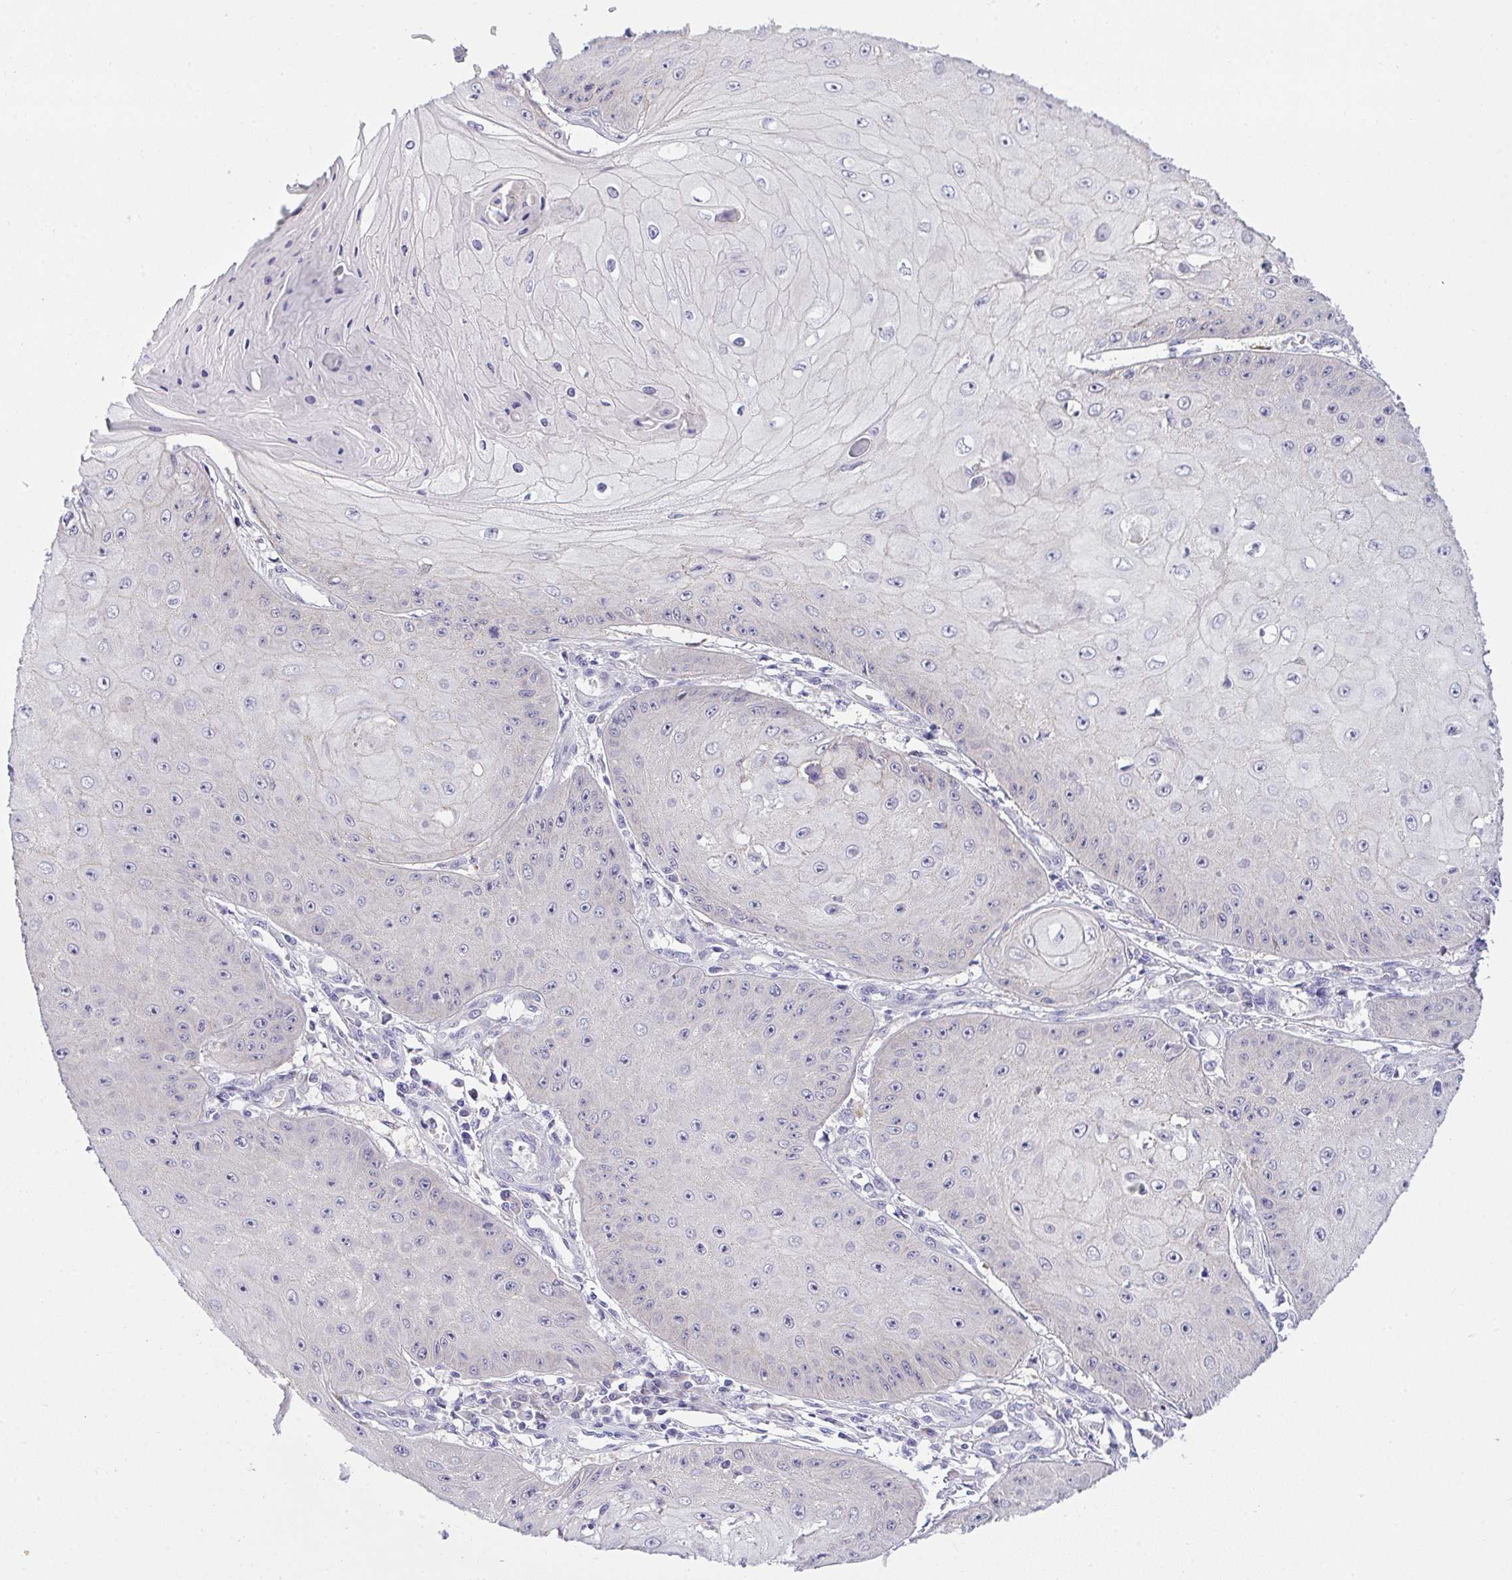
{"staining": {"intensity": "negative", "quantity": "none", "location": "none"}, "tissue": "skin cancer", "cell_type": "Tumor cells", "image_type": "cancer", "snomed": [{"axis": "morphology", "description": "Squamous cell carcinoma, NOS"}, {"axis": "topography", "description": "Skin"}], "caption": "The immunohistochemistry (IHC) photomicrograph has no significant positivity in tumor cells of squamous cell carcinoma (skin) tissue.", "gene": "HOXD12", "patient": {"sex": "male", "age": 70}}